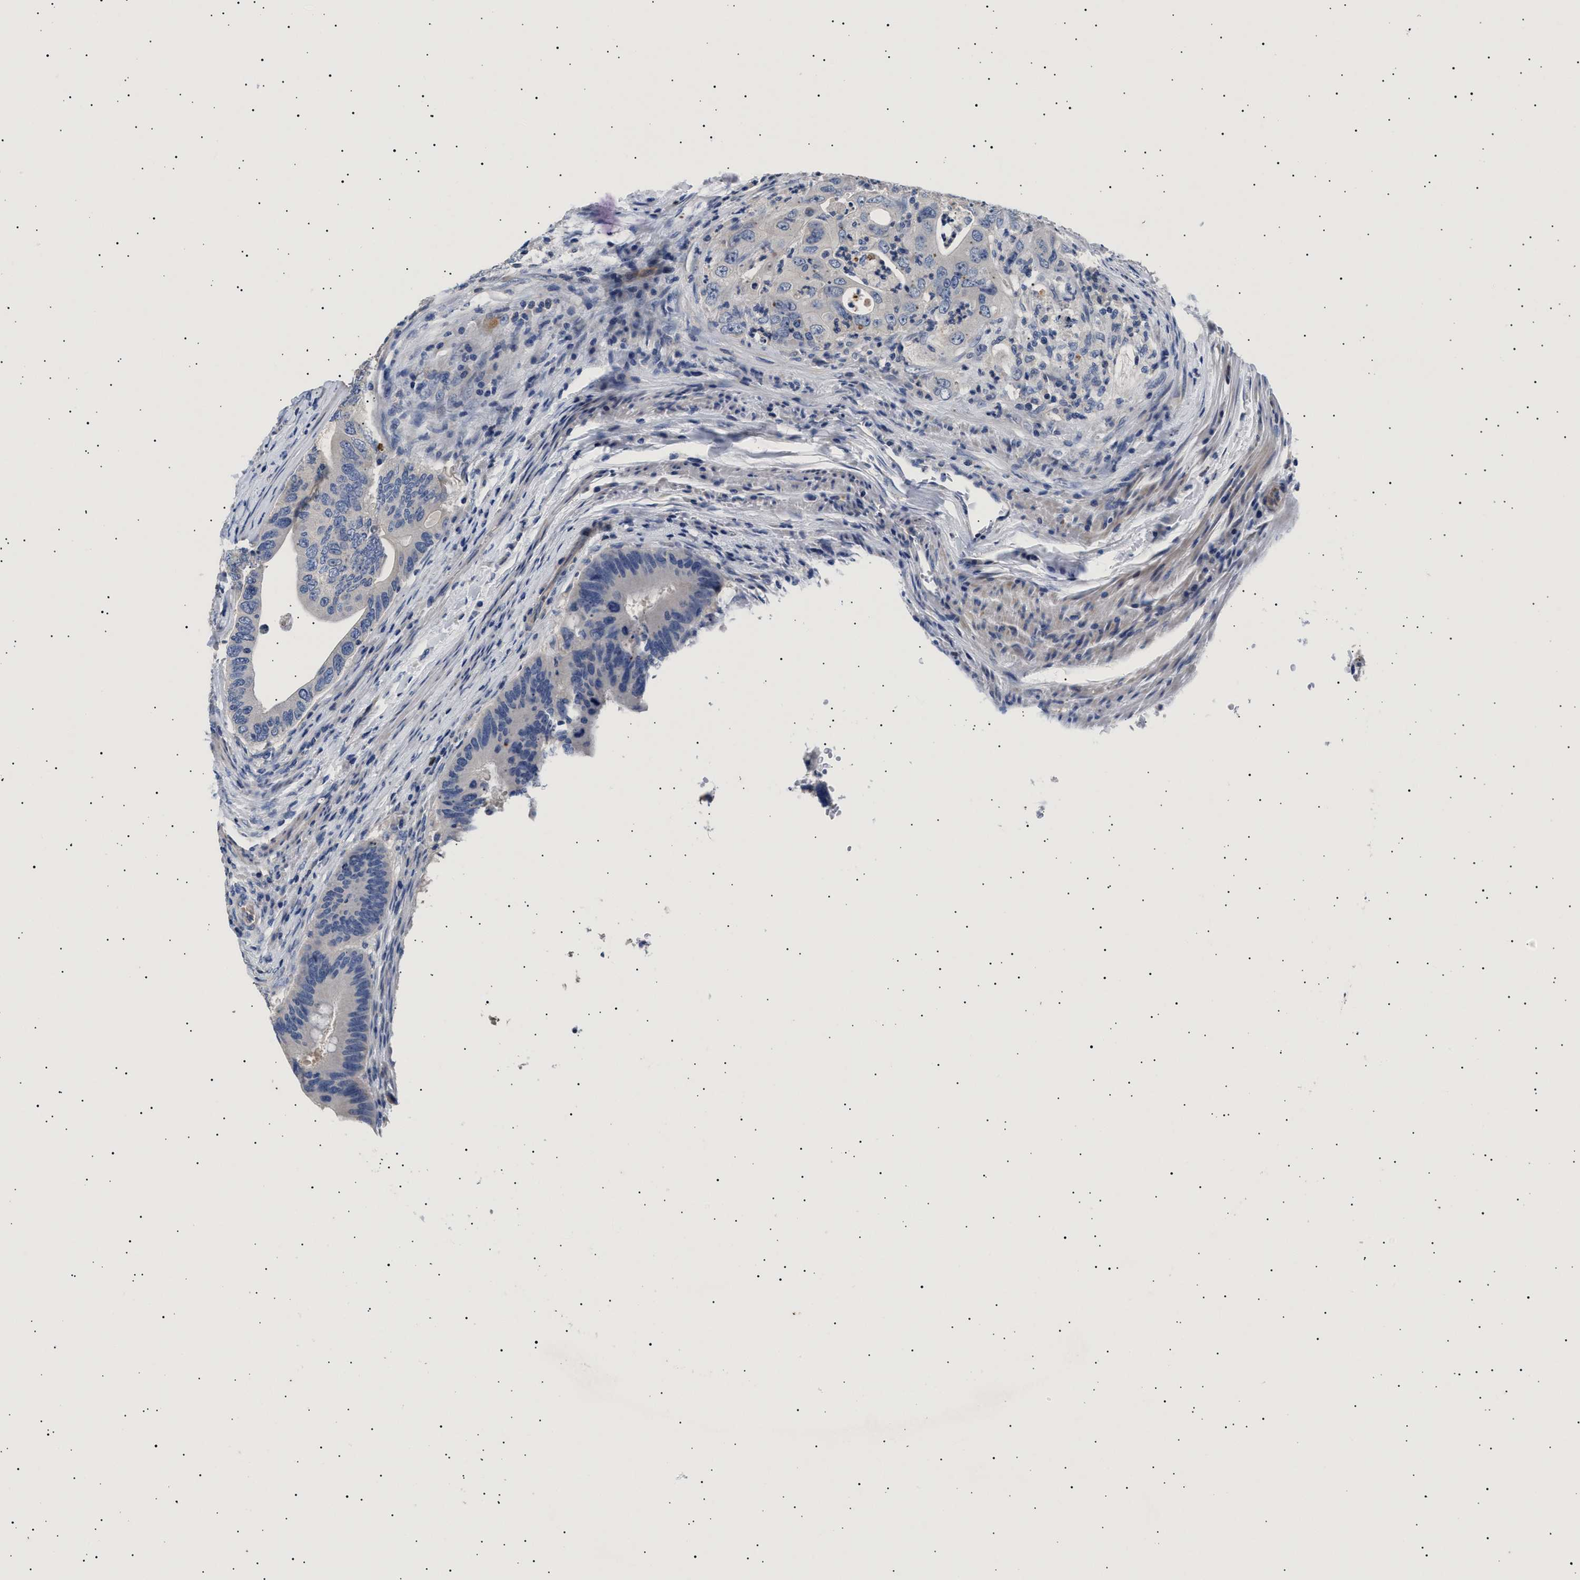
{"staining": {"intensity": "weak", "quantity": "<25%", "location": "cytoplasmic/membranous"}, "tissue": "colorectal cancer", "cell_type": "Tumor cells", "image_type": "cancer", "snomed": [{"axis": "morphology", "description": "Adenocarcinoma, NOS"}, {"axis": "topography", "description": "Colon"}], "caption": "A high-resolution image shows IHC staining of adenocarcinoma (colorectal), which reveals no significant staining in tumor cells.", "gene": "HEMGN", "patient": {"sex": "male", "age": 71}}